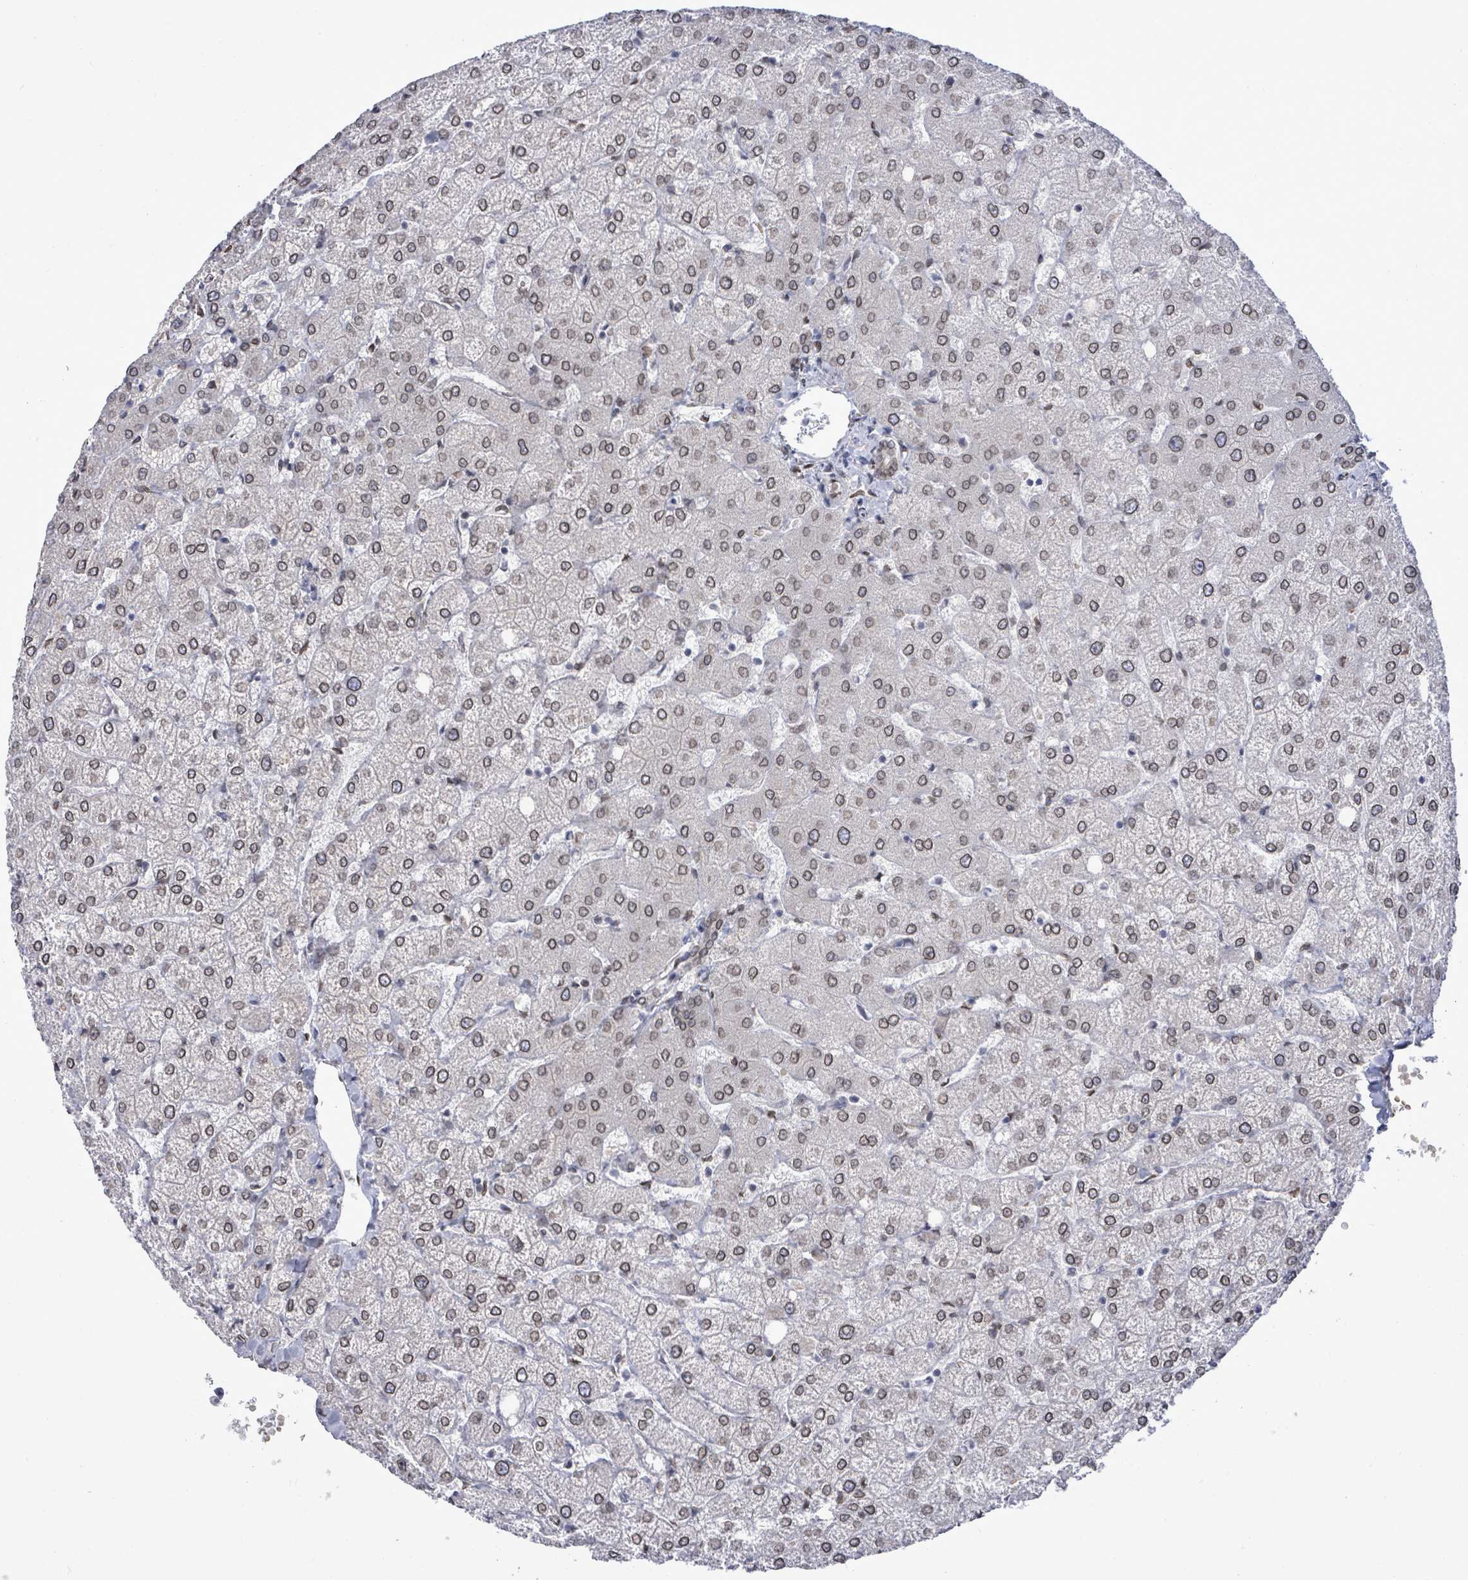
{"staining": {"intensity": "weak", "quantity": "25%-75%", "location": "cytoplasmic/membranous,nuclear"}, "tissue": "liver", "cell_type": "Cholangiocytes", "image_type": "normal", "snomed": [{"axis": "morphology", "description": "Normal tissue, NOS"}, {"axis": "topography", "description": "Liver"}], "caption": "This photomicrograph demonstrates immunohistochemistry staining of normal human liver, with low weak cytoplasmic/membranous,nuclear staining in about 25%-75% of cholangiocytes.", "gene": "ARFGAP1", "patient": {"sex": "female", "age": 54}}